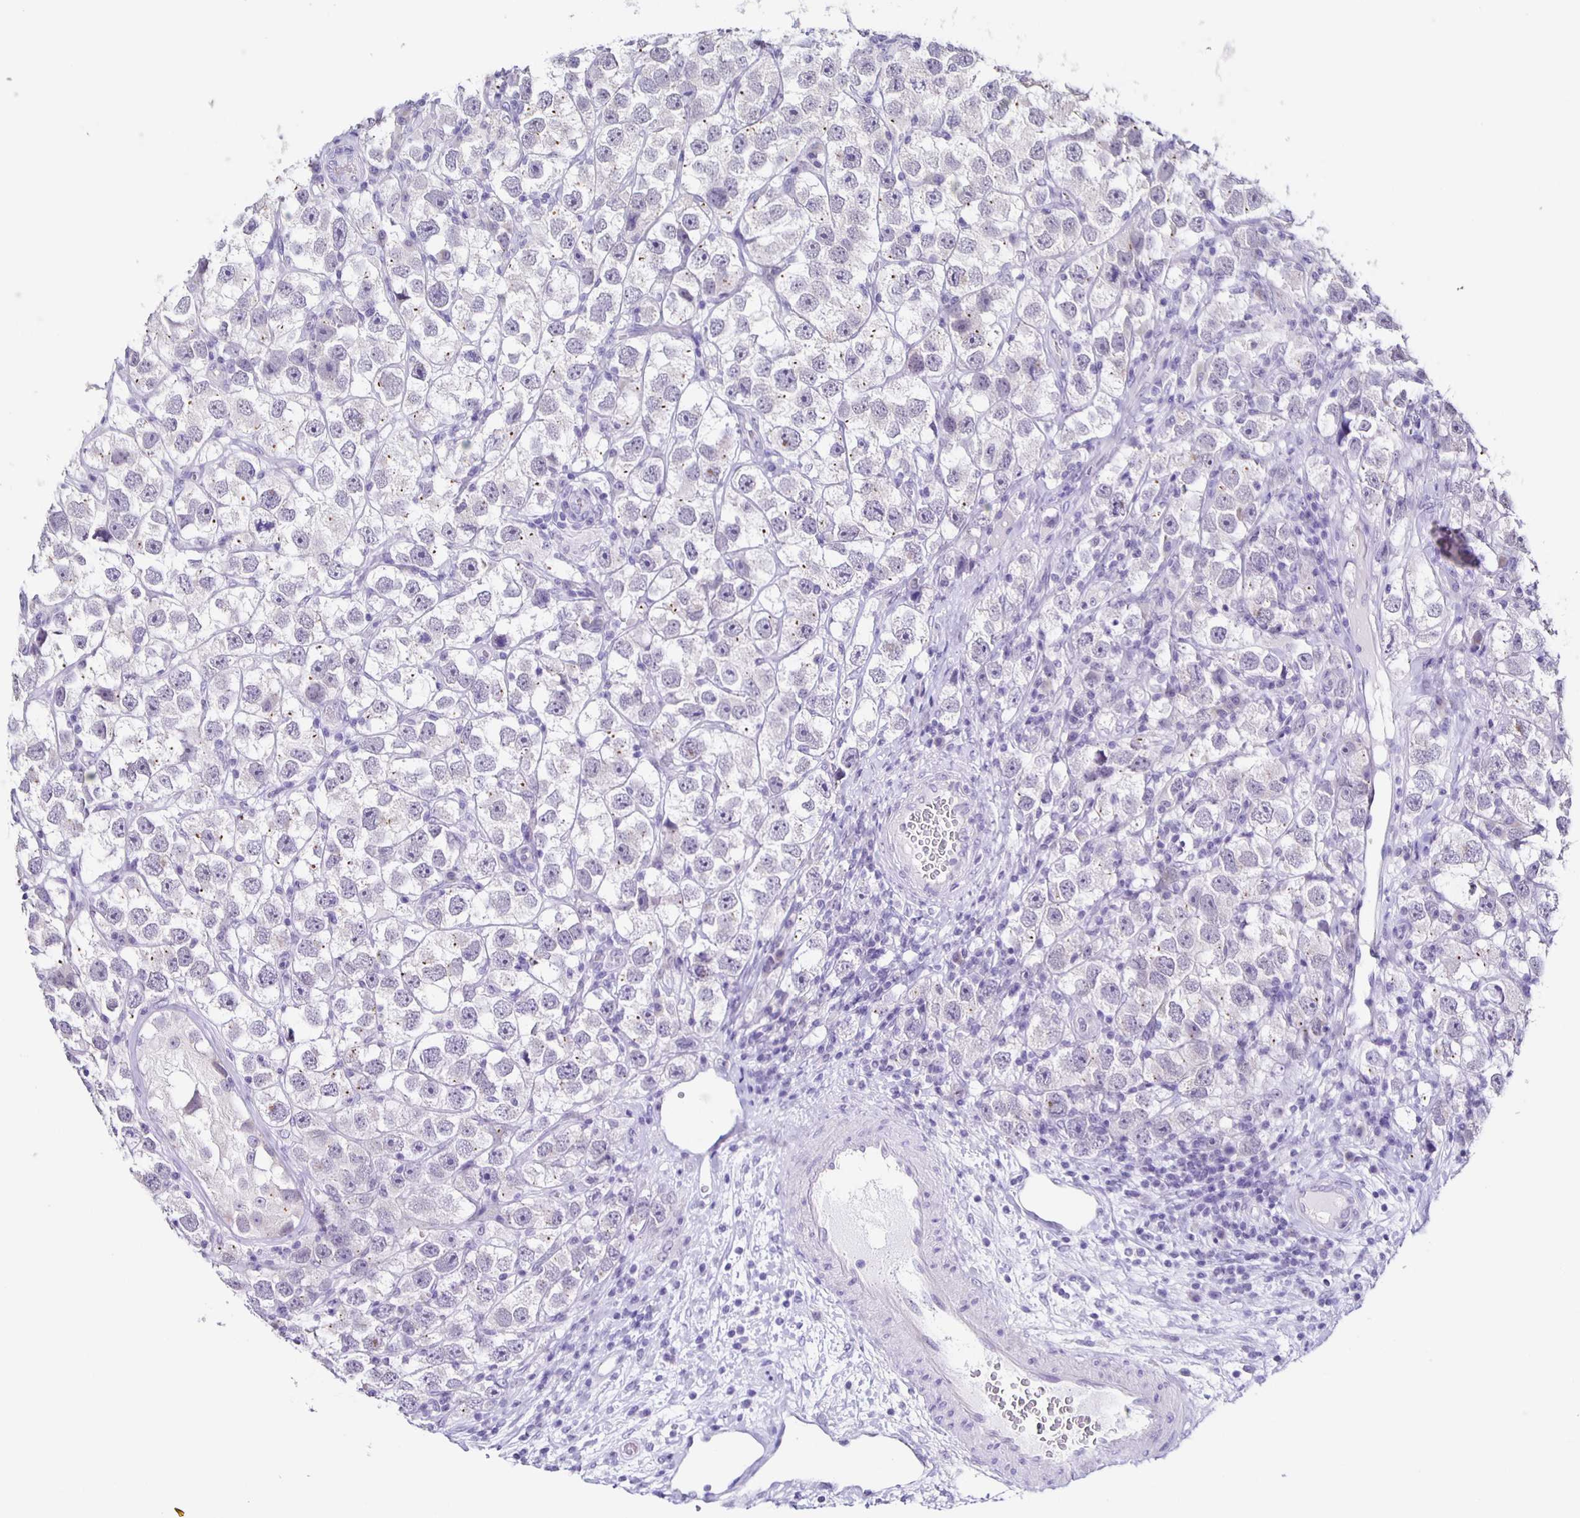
{"staining": {"intensity": "negative", "quantity": "none", "location": "none"}, "tissue": "testis cancer", "cell_type": "Tumor cells", "image_type": "cancer", "snomed": [{"axis": "morphology", "description": "Seminoma, NOS"}, {"axis": "topography", "description": "Testis"}], "caption": "This is an IHC photomicrograph of testis seminoma. There is no expression in tumor cells.", "gene": "SLC12A3", "patient": {"sex": "male", "age": 26}}